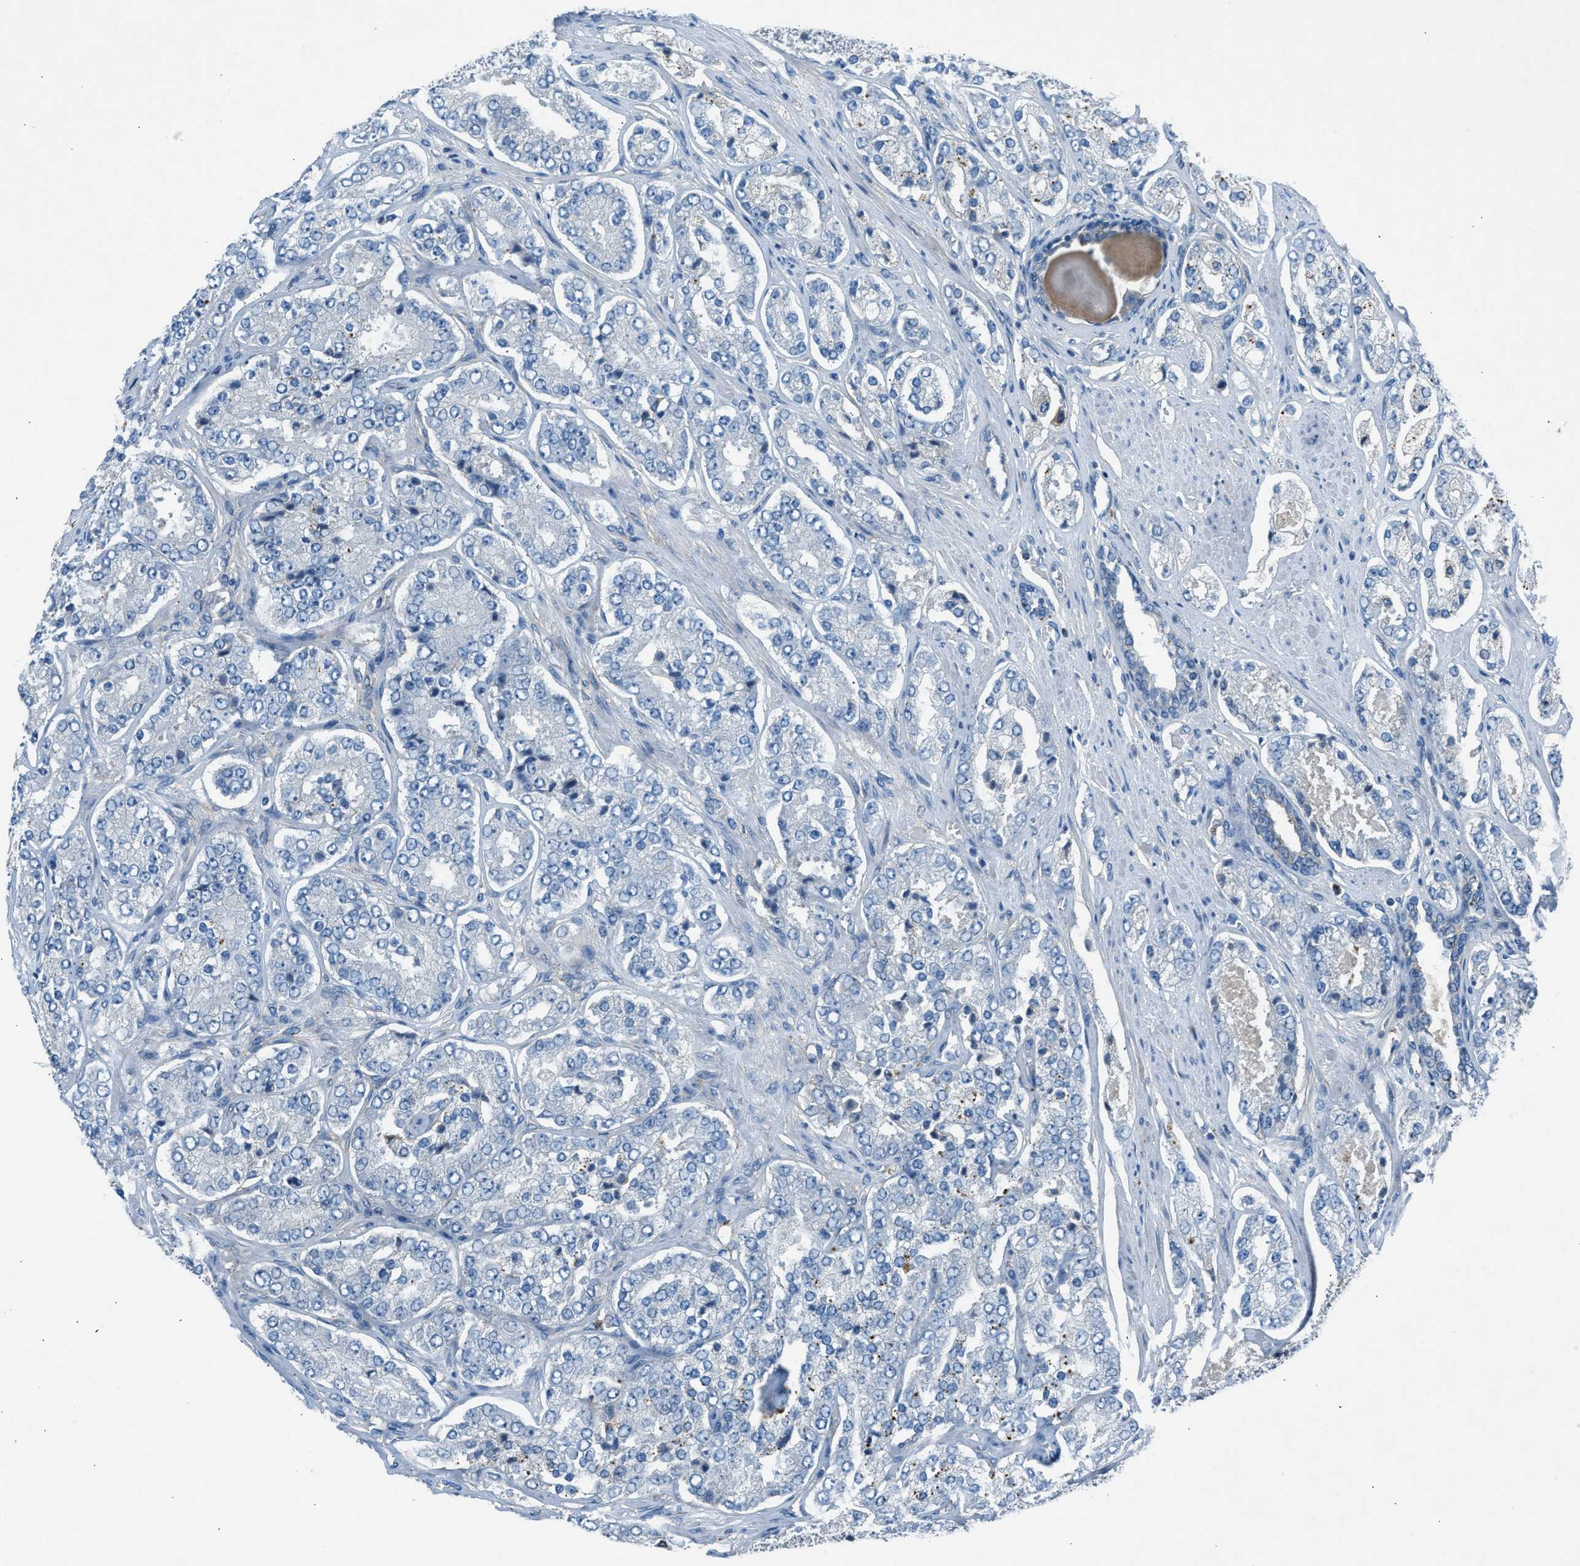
{"staining": {"intensity": "negative", "quantity": "none", "location": "none"}, "tissue": "prostate cancer", "cell_type": "Tumor cells", "image_type": "cancer", "snomed": [{"axis": "morphology", "description": "Adenocarcinoma, High grade"}, {"axis": "topography", "description": "Prostate"}], "caption": "This is a photomicrograph of immunohistochemistry staining of prostate cancer (high-grade adenocarcinoma), which shows no staining in tumor cells. (DAB IHC visualized using brightfield microscopy, high magnification).", "gene": "BMP1", "patient": {"sex": "male", "age": 65}}